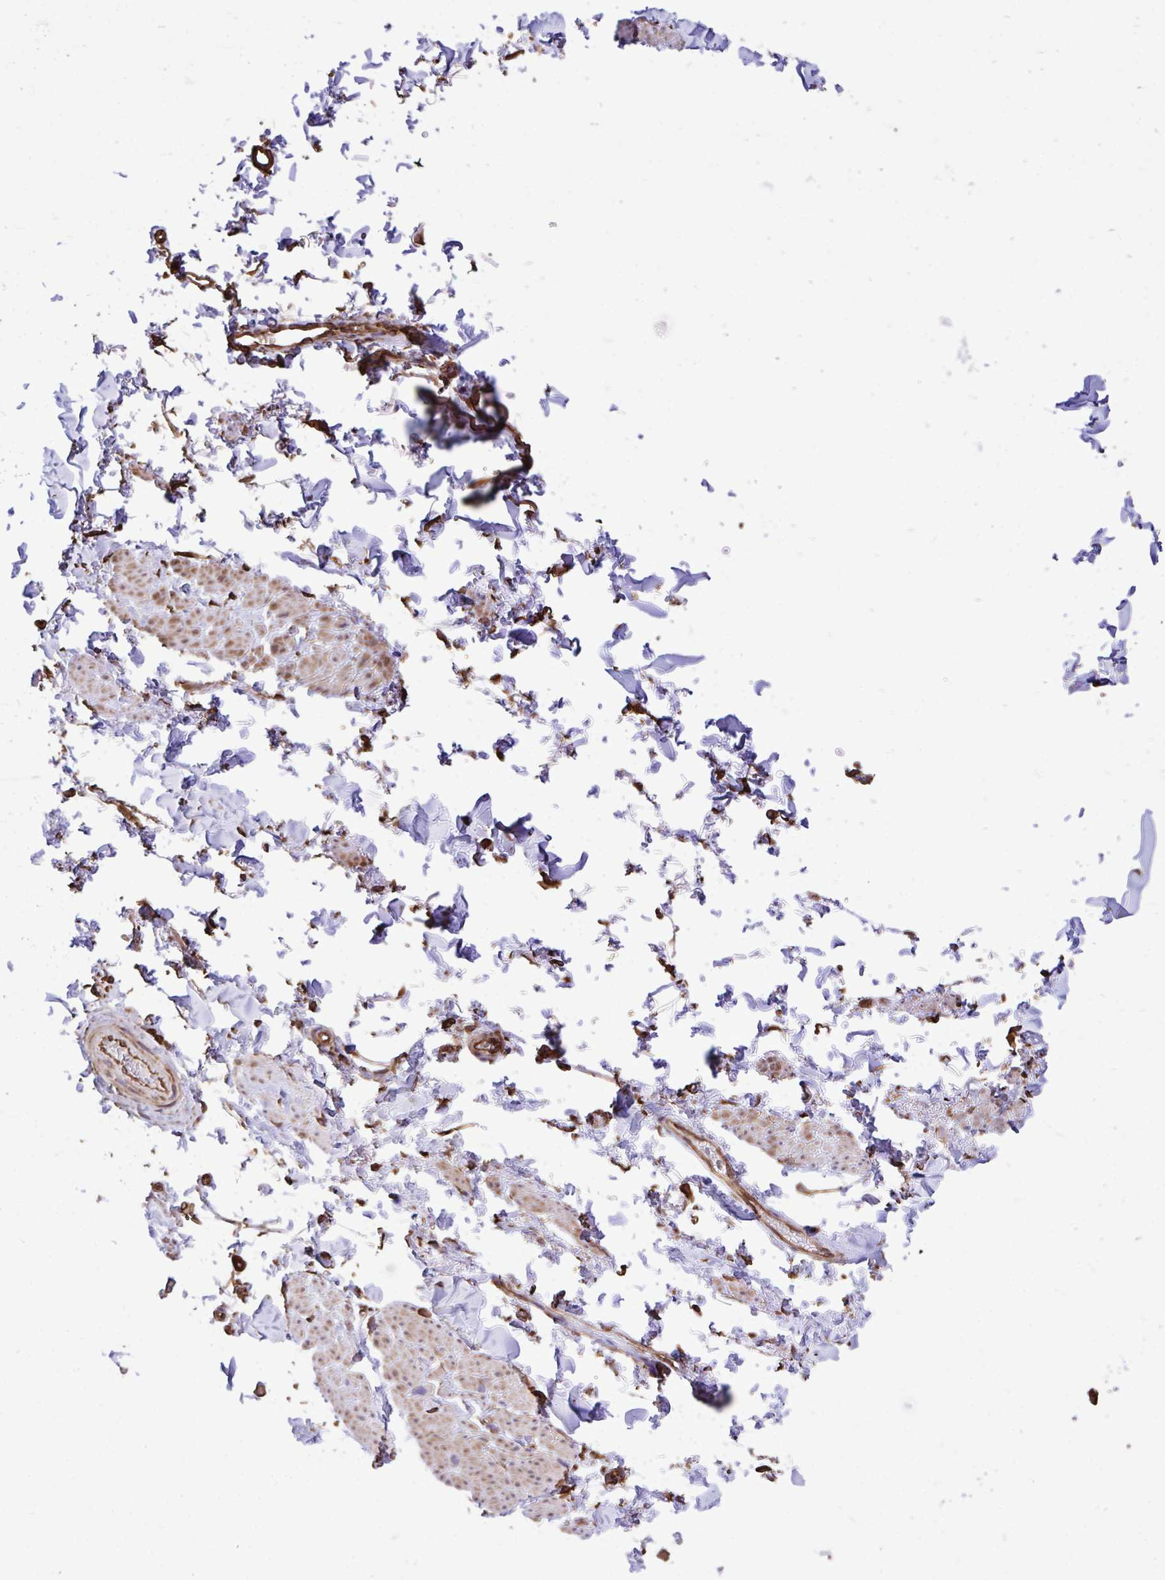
{"staining": {"intensity": "moderate", "quantity": ">75%", "location": "cytoplasmic/membranous"}, "tissue": "adipose tissue", "cell_type": "Adipocytes", "image_type": "normal", "snomed": [{"axis": "morphology", "description": "Normal tissue, NOS"}, {"axis": "topography", "description": "Vulva"}, {"axis": "topography", "description": "Peripheral nerve tissue"}], "caption": "DAB (3,3'-diaminobenzidine) immunohistochemical staining of normal human adipose tissue demonstrates moderate cytoplasmic/membranous protein staining in approximately >75% of adipocytes. The protein is stained brown, and the nuclei are stained in blue (DAB (3,3'-diaminobenzidine) IHC with brightfield microscopy, high magnification).", "gene": "RNF103", "patient": {"sex": "female", "age": 66}}